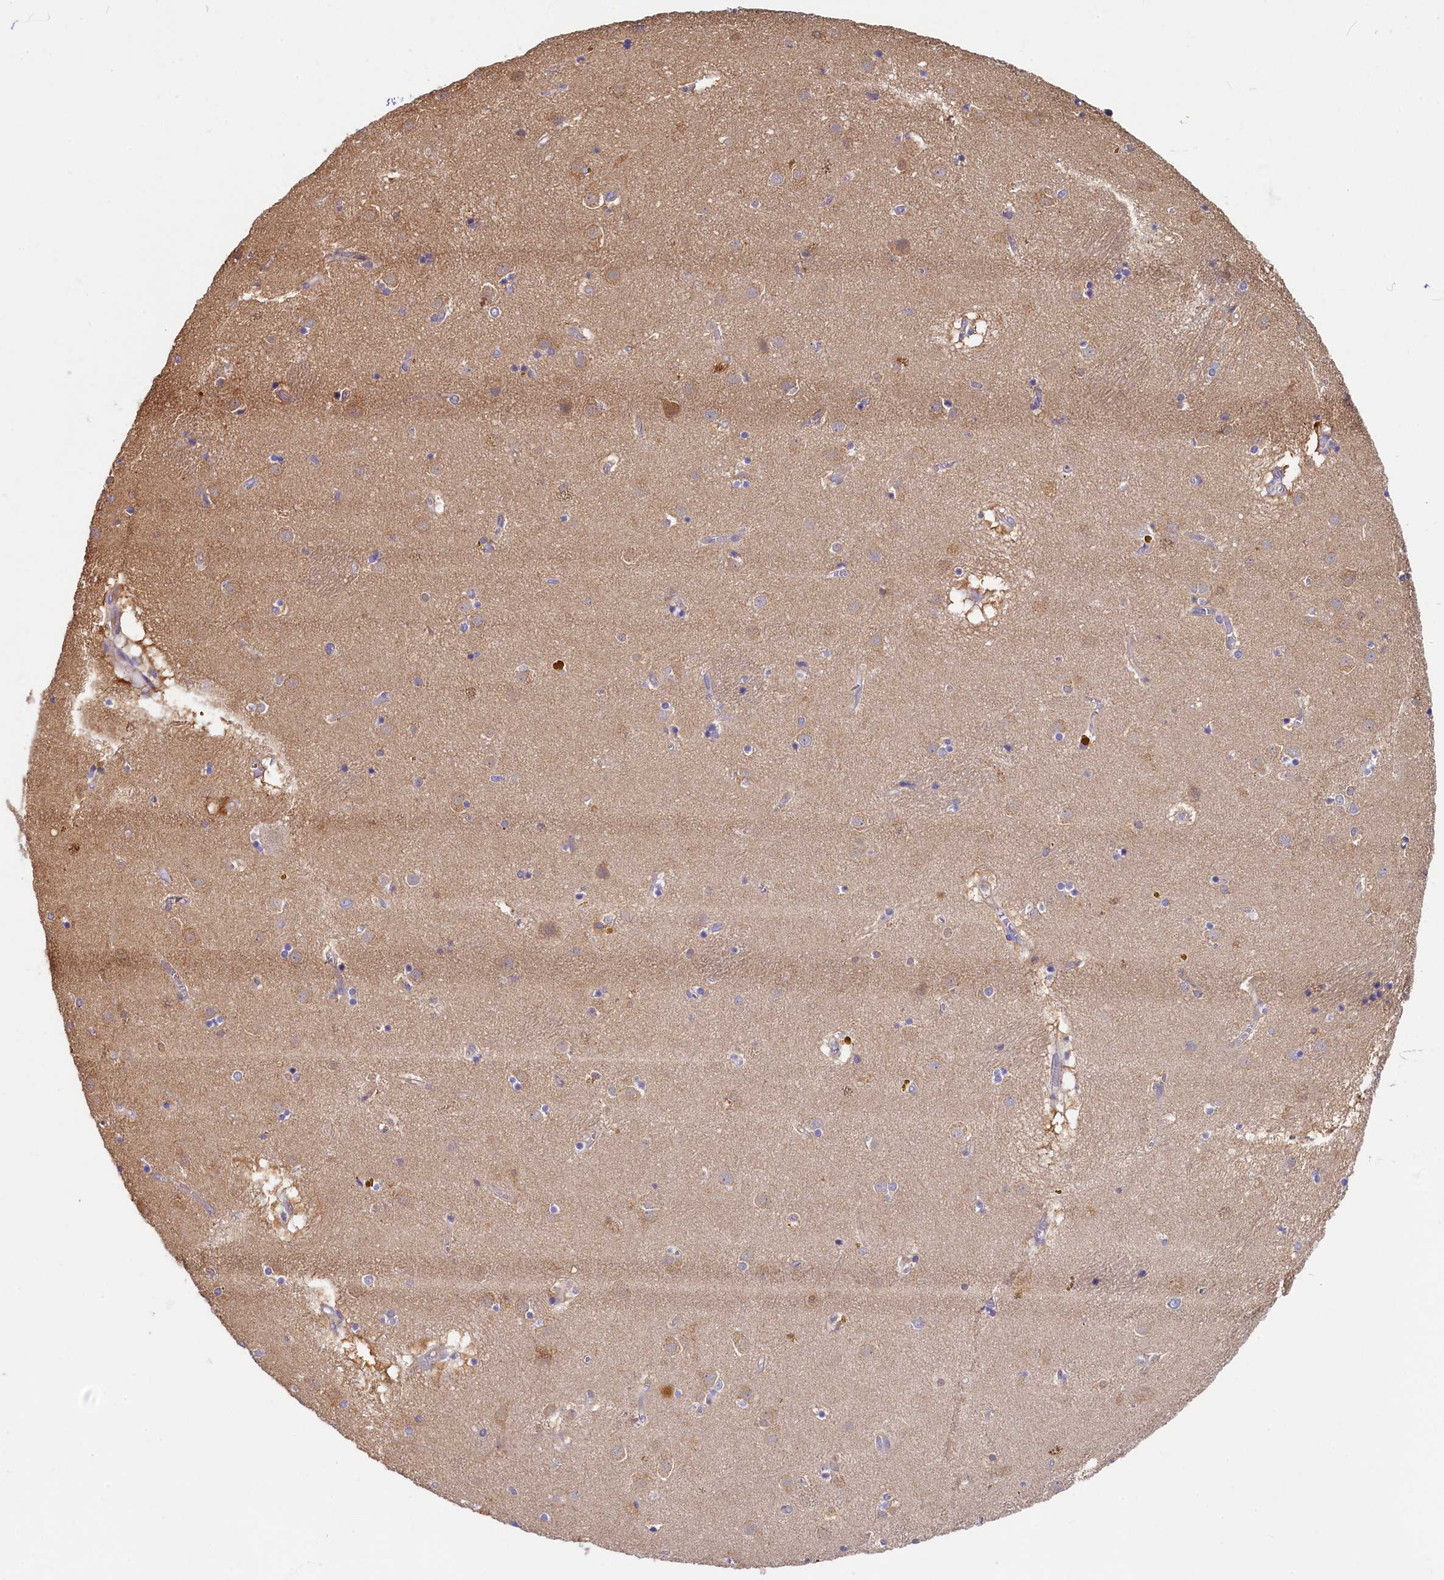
{"staining": {"intensity": "weak", "quantity": "<25%", "location": "cytoplasmic/membranous"}, "tissue": "caudate", "cell_type": "Glial cells", "image_type": "normal", "snomed": [{"axis": "morphology", "description": "Normal tissue, NOS"}, {"axis": "topography", "description": "Lateral ventricle wall"}], "caption": "The image reveals no significant staining in glial cells of caudate.", "gene": "TIMM8B", "patient": {"sex": "male", "age": 70}}